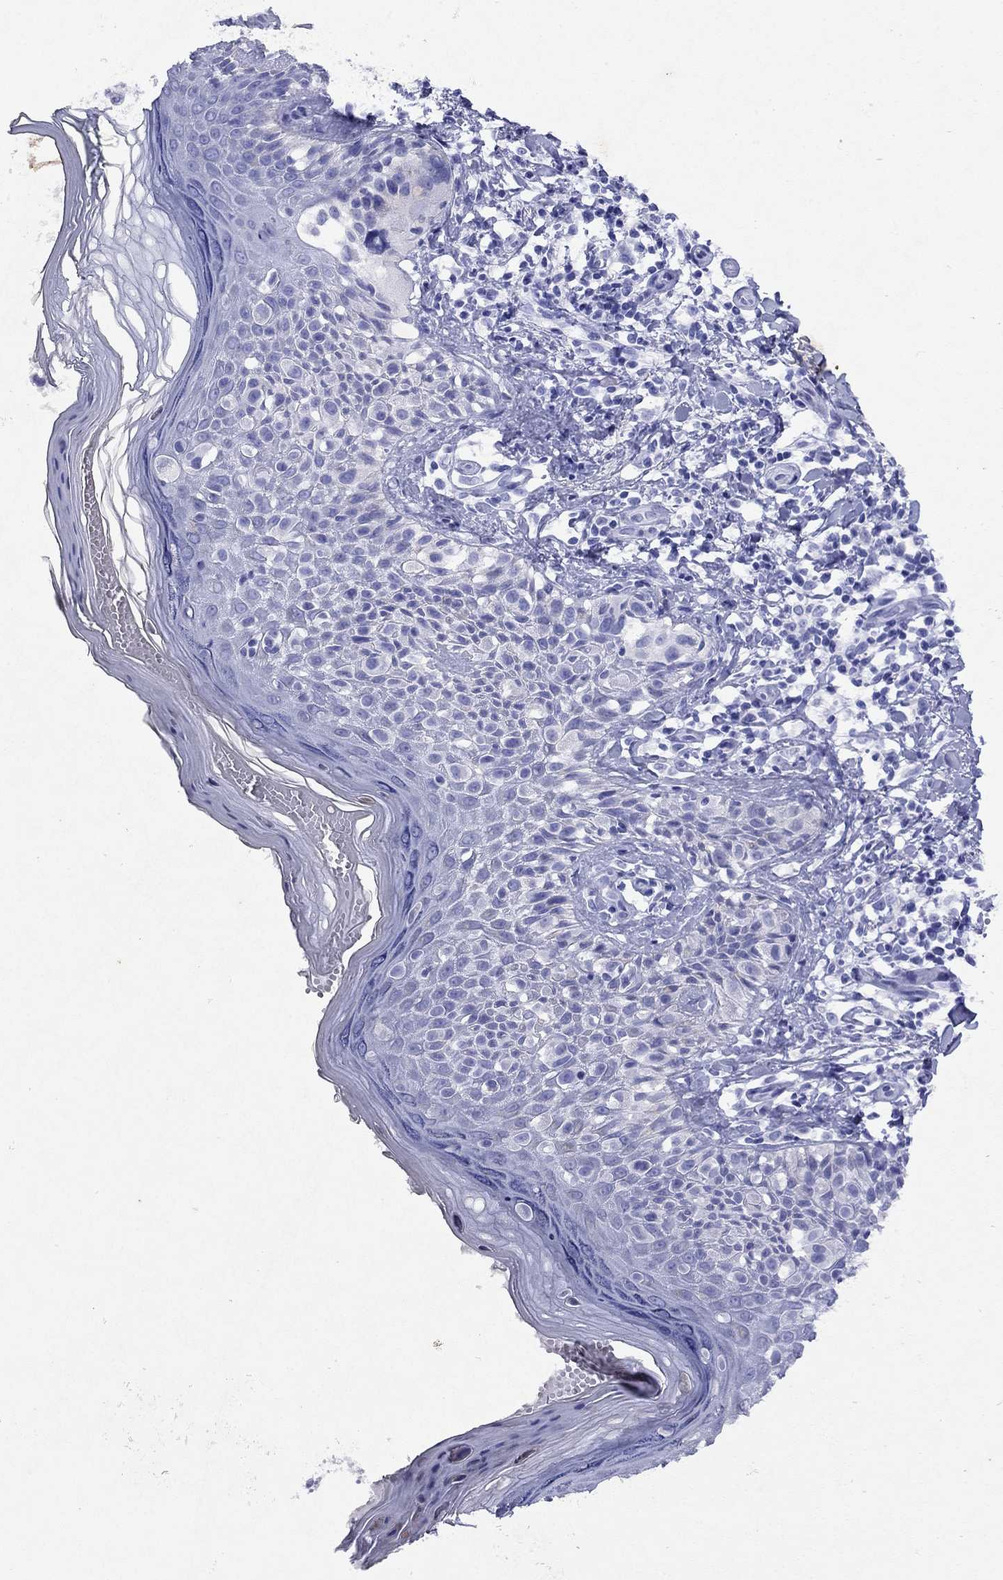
{"staining": {"intensity": "negative", "quantity": "none", "location": "none"}, "tissue": "melanoma", "cell_type": "Tumor cells", "image_type": "cancer", "snomed": [{"axis": "morphology", "description": "Malignant melanoma, NOS"}, {"axis": "topography", "description": "Skin"}], "caption": "Immunohistochemical staining of human melanoma shows no significant positivity in tumor cells. (DAB immunohistochemistry (IHC) with hematoxylin counter stain).", "gene": "ARMC12", "patient": {"sex": "female", "age": 73}}